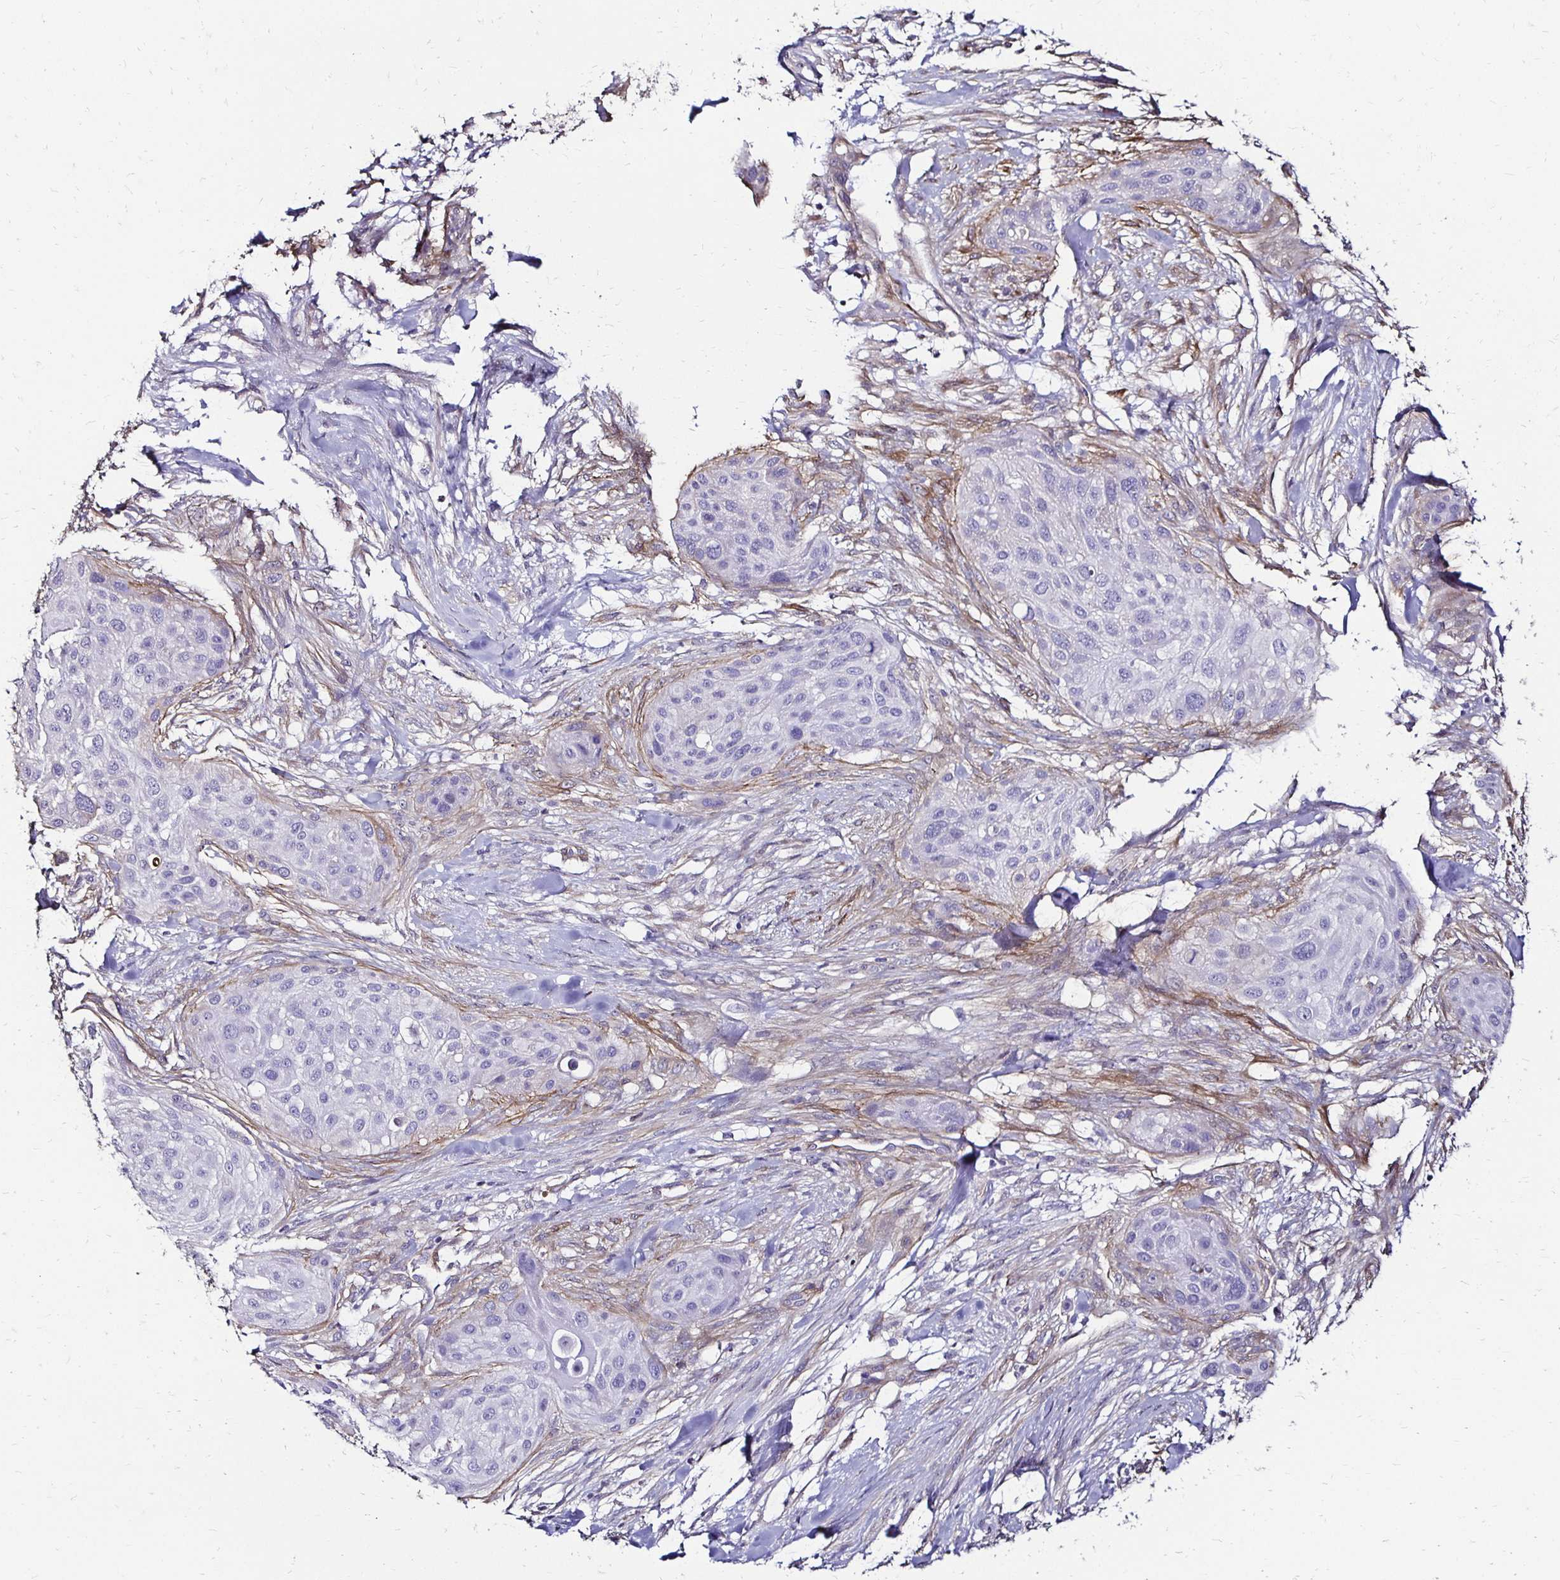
{"staining": {"intensity": "negative", "quantity": "none", "location": "none"}, "tissue": "skin cancer", "cell_type": "Tumor cells", "image_type": "cancer", "snomed": [{"axis": "morphology", "description": "Squamous cell carcinoma, NOS"}, {"axis": "topography", "description": "Skin"}], "caption": "This is an immunohistochemistry (IHC) micrograph of skin squamous cell carcinoma. There is no staining in tumor cells.", "gene": "ITGB1", "patient": {"sex": "female", "age": 87}}